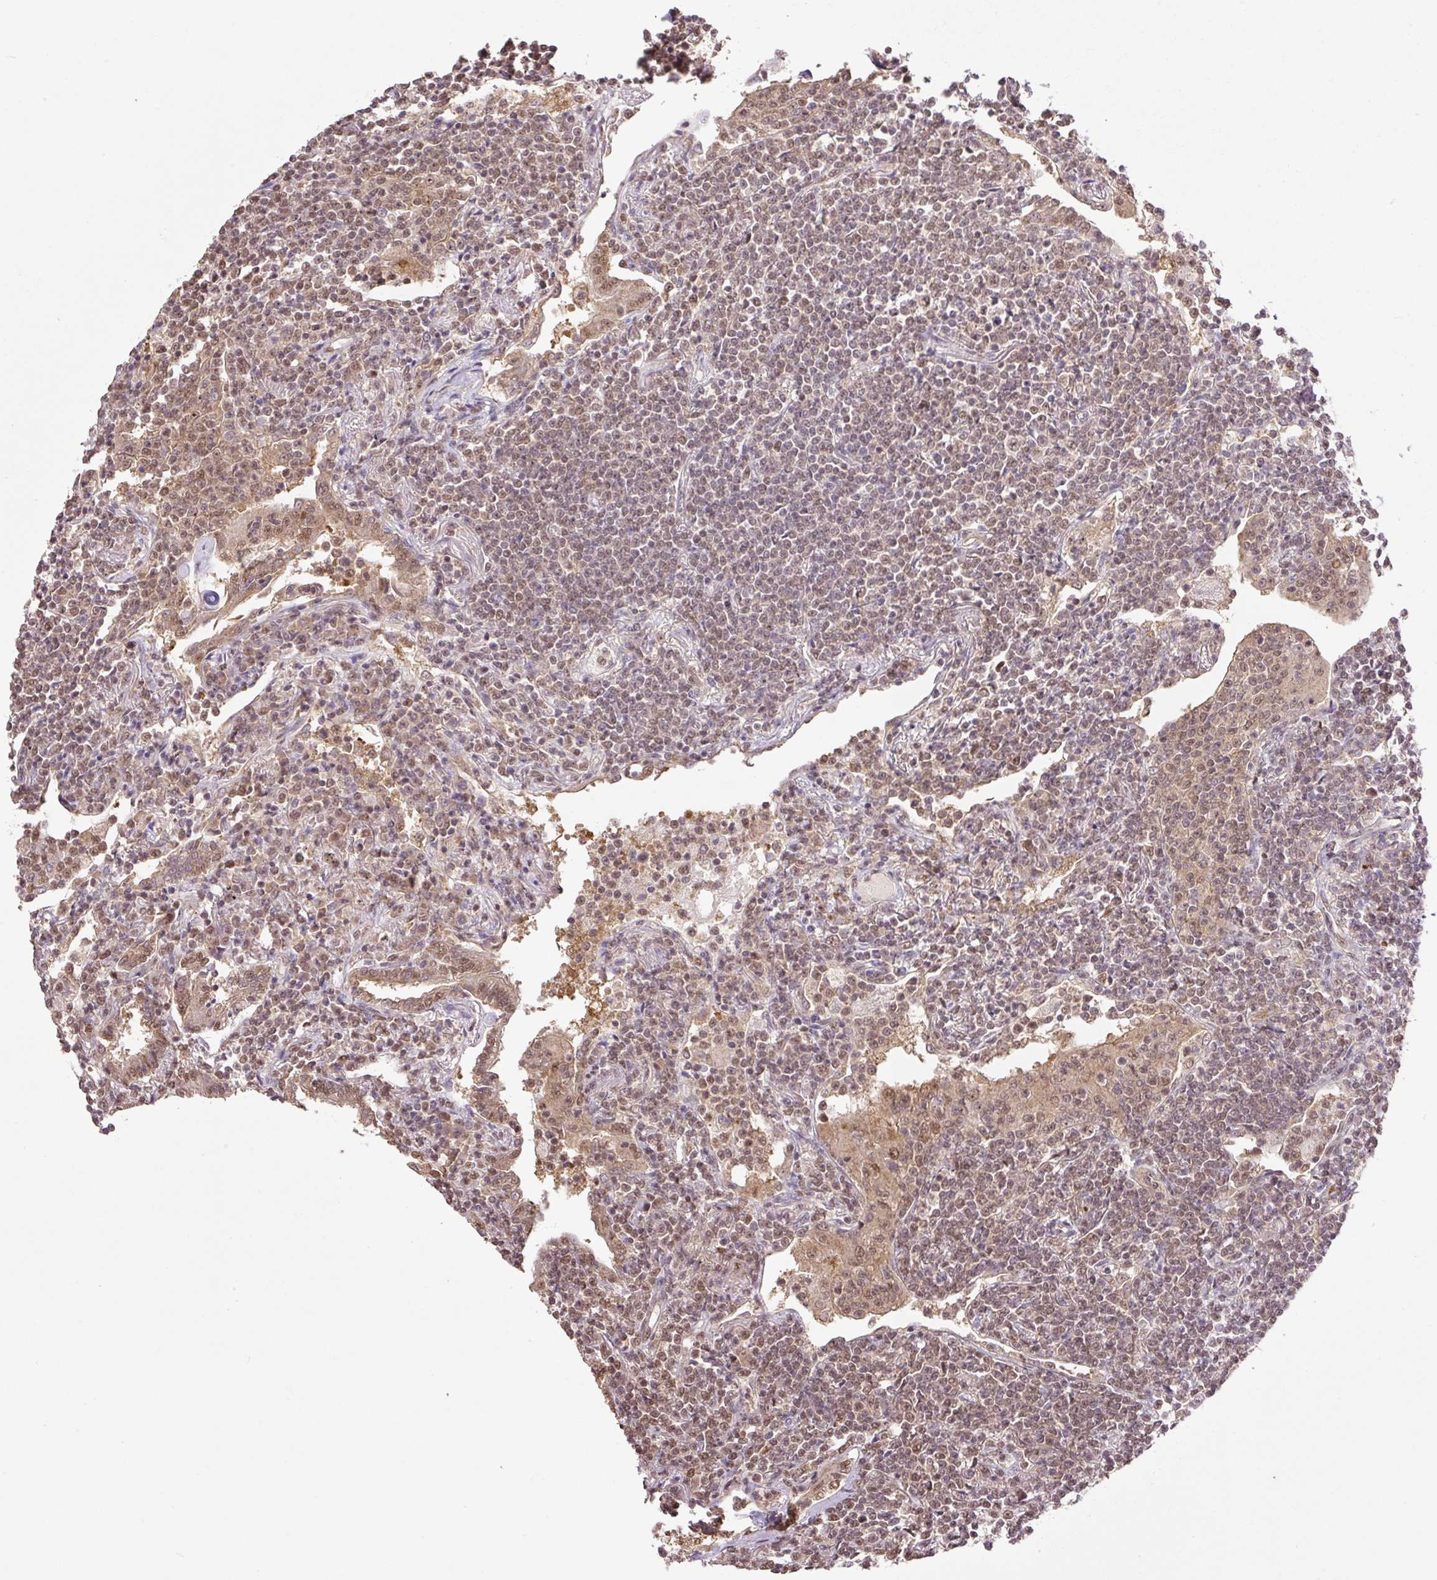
{"staining": {"intensity": "moderate", "quantity": ">75%", "location": "nuclear"}, "tissue": "lymphoma", "cell_type": "Tumor cells", "image_type": "cancer", "snomed": [{"axis": "morphology", "description": "Malignant lymphoma, non-Hodgkin's type, Low grade"}, {"axis": "topography", "description": "Lung"}], "caption": "A brown stain shows moderate nuclear expression of a protein in human lymphoma tumor cells.", "gene": "VPS25", "patient": {"sex": "female", "age": 71}}